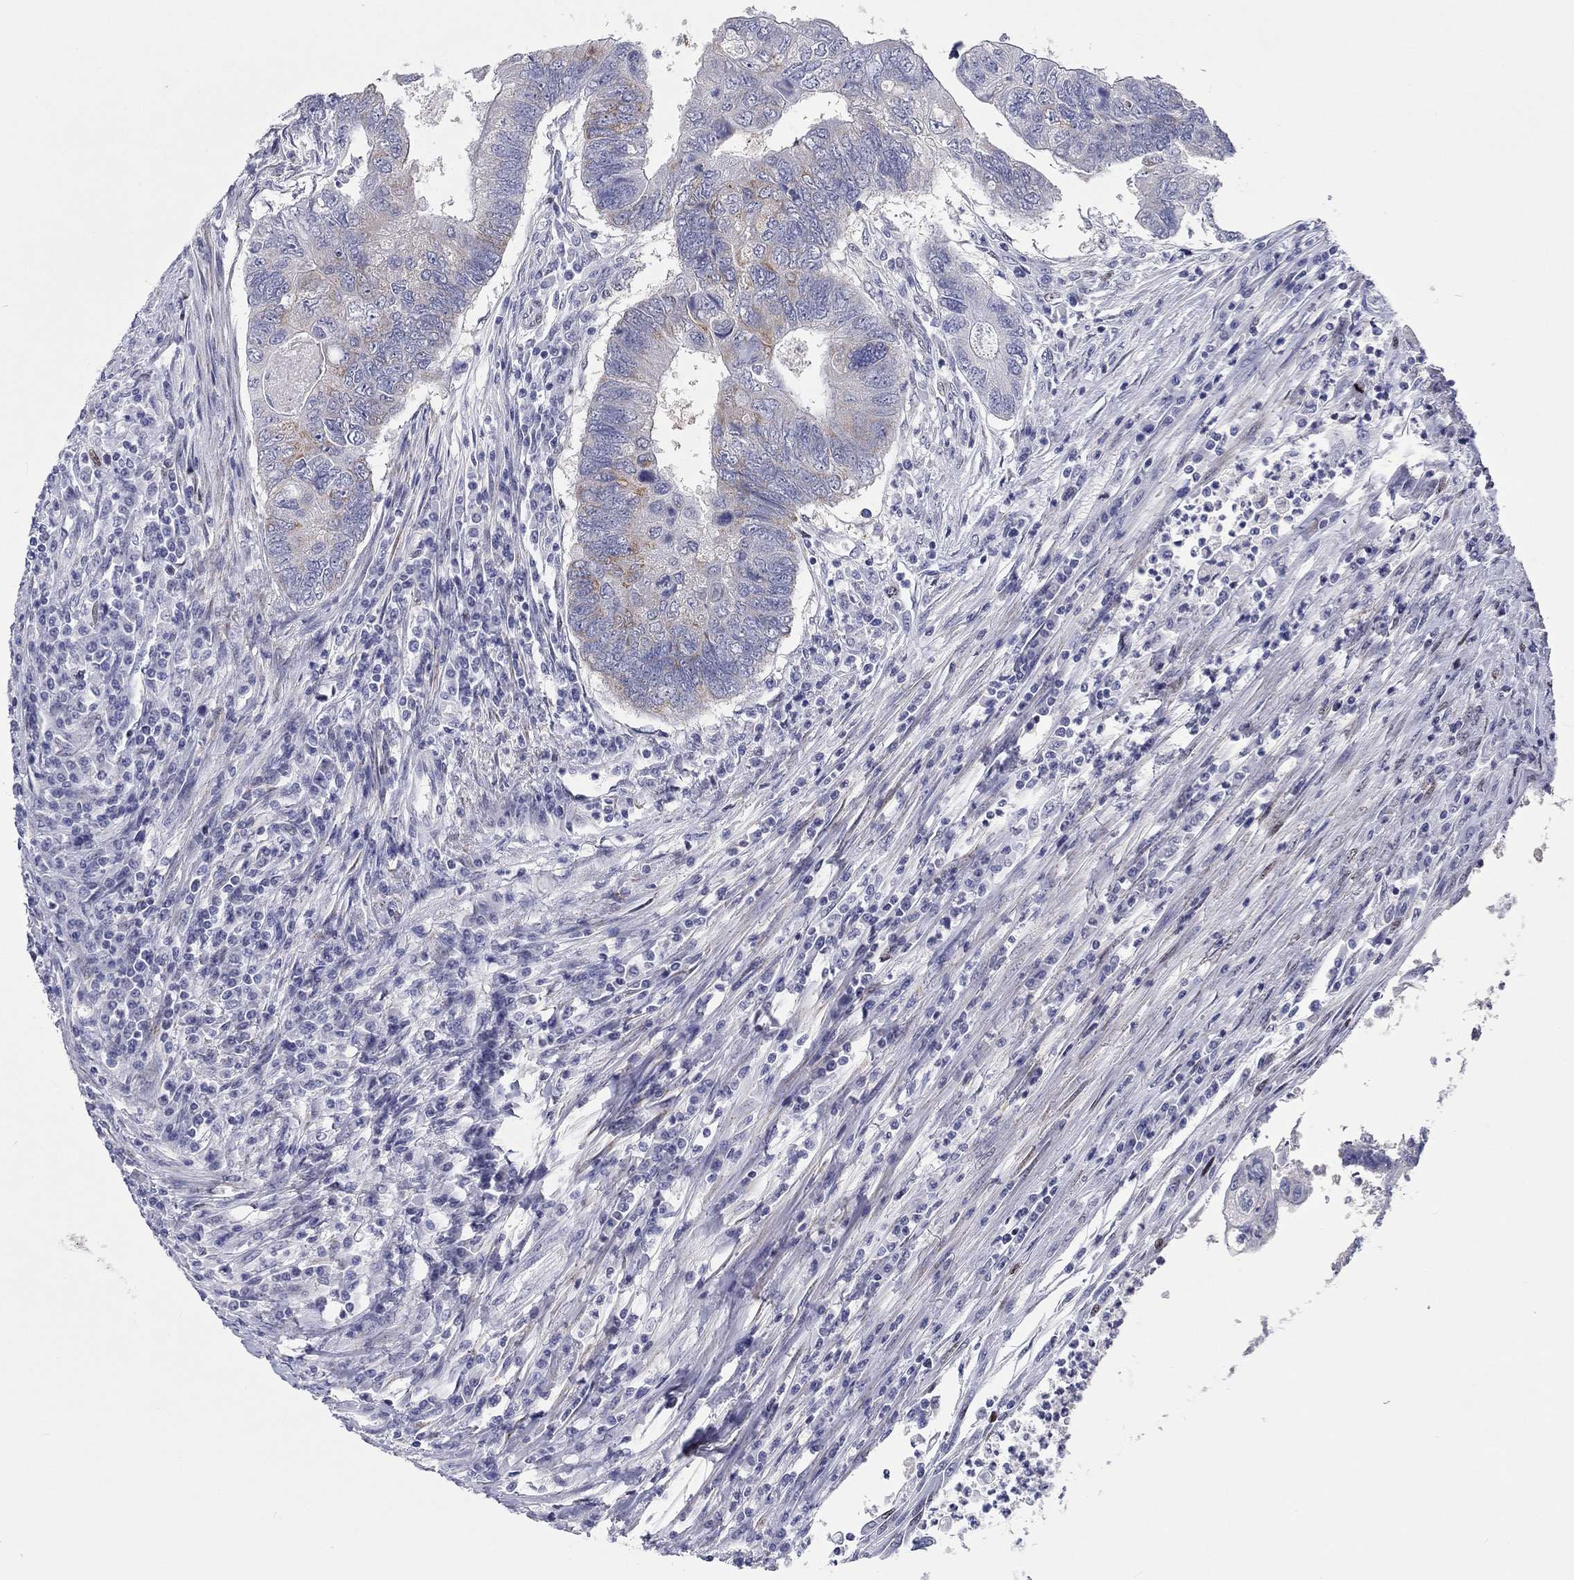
{"staining": {"intensity": "weak", "quantity": "<25%", "location": "cytoplasmic/membranous"}, "tissue": "colorectal cancer", "cell_type": "Tumor cells", "image_type": "cancer", "snomed": [{"axis": "morphology", "description": "Adenocarcinoma, NOS"}, {"axis": "topography", "description": "Colon"}], "caption": "Micrograph shows no significant protein positivity in tumor cells of colorectal adenocarcinoma.", "gene": "H1-1", "patient": {"sex": "female", "age": 67}}